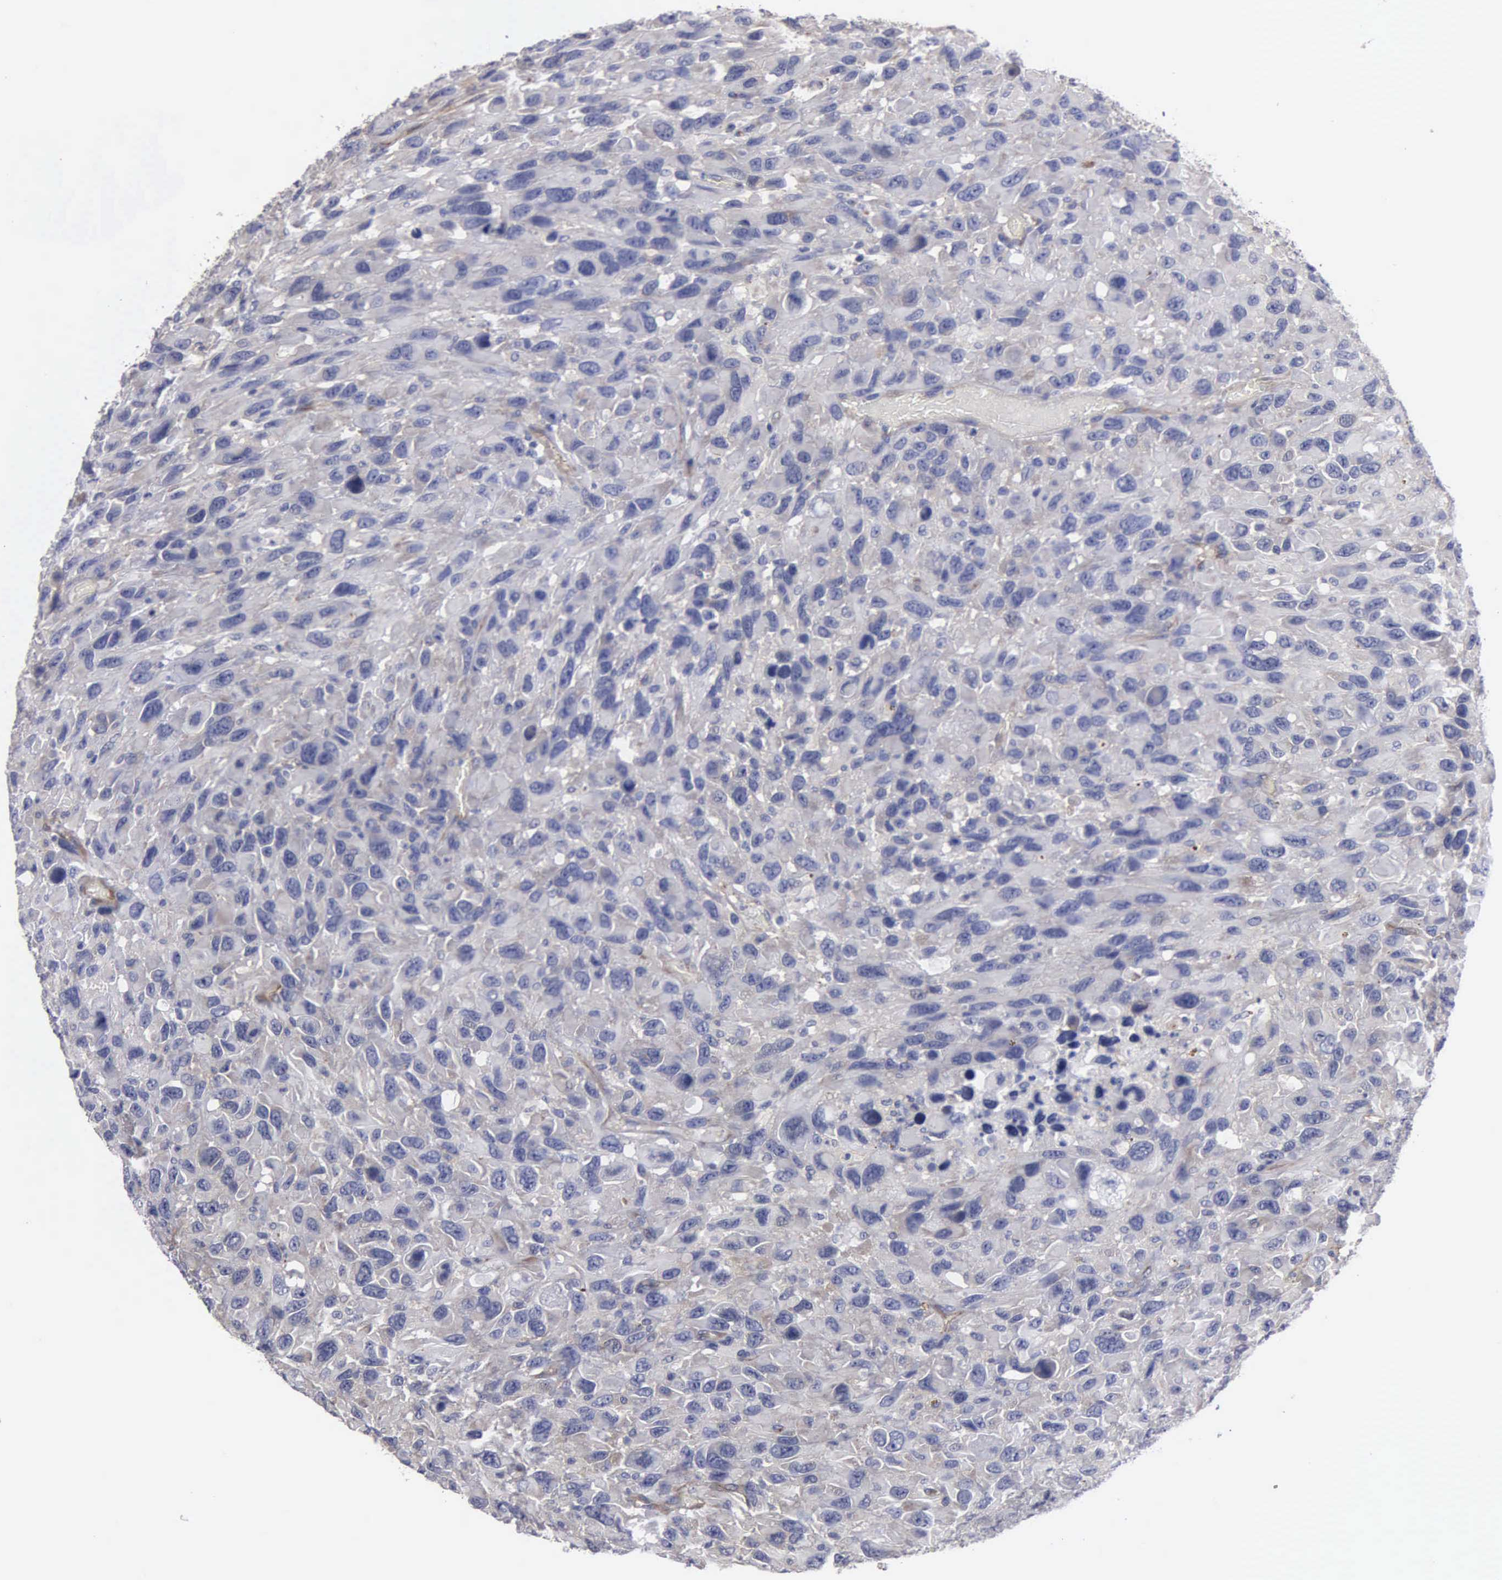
{"staining": {"intensity": "negative", "quantity": "none", "location": "none"}, "tissue": "renal cancer", "cell_type": "Tumor cells", "image_type": "cancer", "snomed": [{"axis": "morphology", "description": "Adenocarcinoma, NOS"}, {"axis": "topography", "description": "Kidney"}], "caption": "Protein analysis of renal cancer (adenocarcinoma) demonstrates no significant staining in tumor cells. (Stains: DAB (3,3'-diaminobenzidine) IHC with hematoxylin counter stain, Microscopy: brightfield microscopy at high magnification).", "gene": "RDX", "patient": {"sex": "male", "age": 79}}